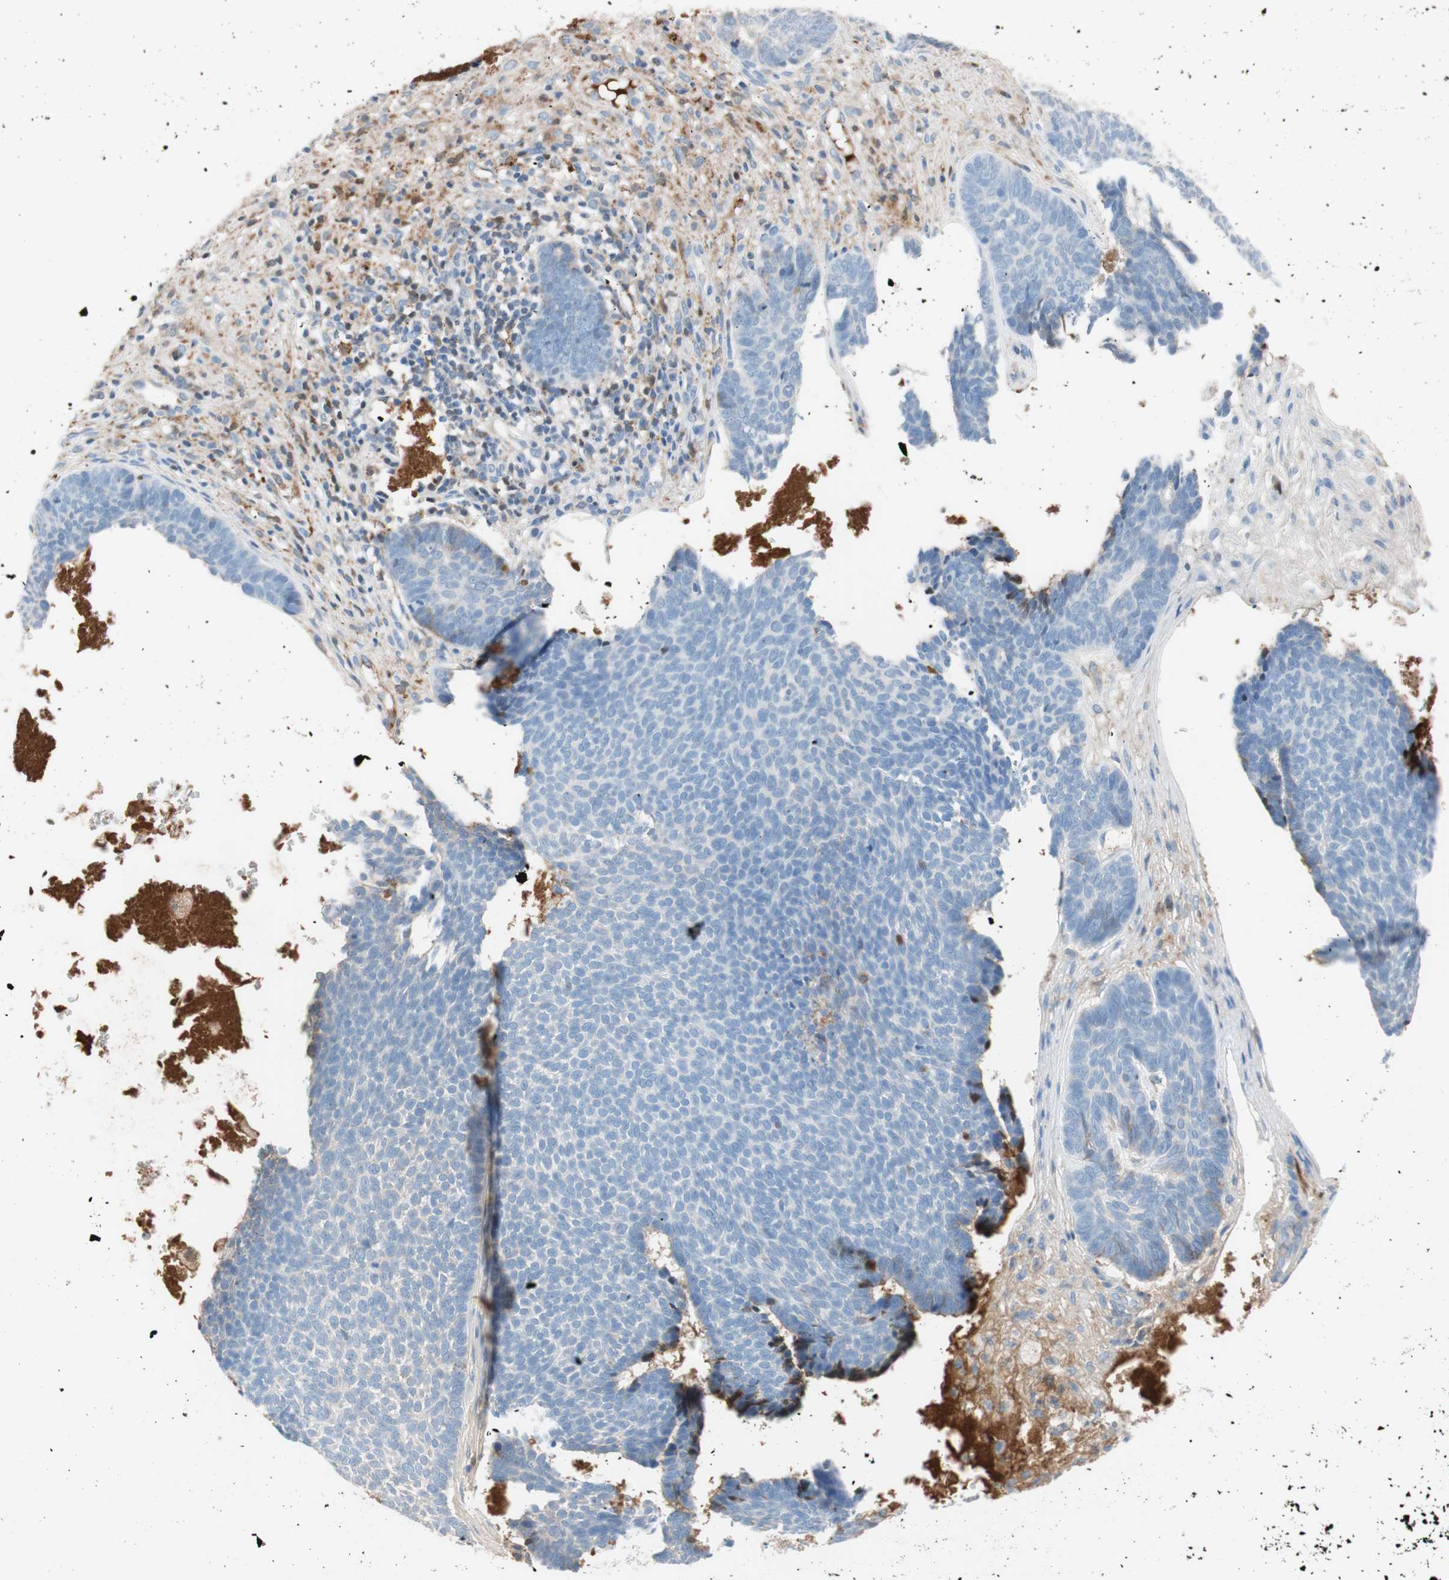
{"staining": {"intensity": "negative", "quantity": "none", "location": "none"}, "tissue": "skin cancer", "cell_type": "Tumor cells", "image_type": "cancer", "snomed": [{"axis": "morphology", "description": "Basal cell carcinoma"}, {"axis": "topography", "description": "Skin"}], "caption": "This is a image of IHC staining of skin basal cell carcinoma, which shows no positivity in tumor cells. (DAB immunohistochemistry (IHC), high magnification).", "gene": "RBP4", "patient": {"sex": "male", "age": 84}}